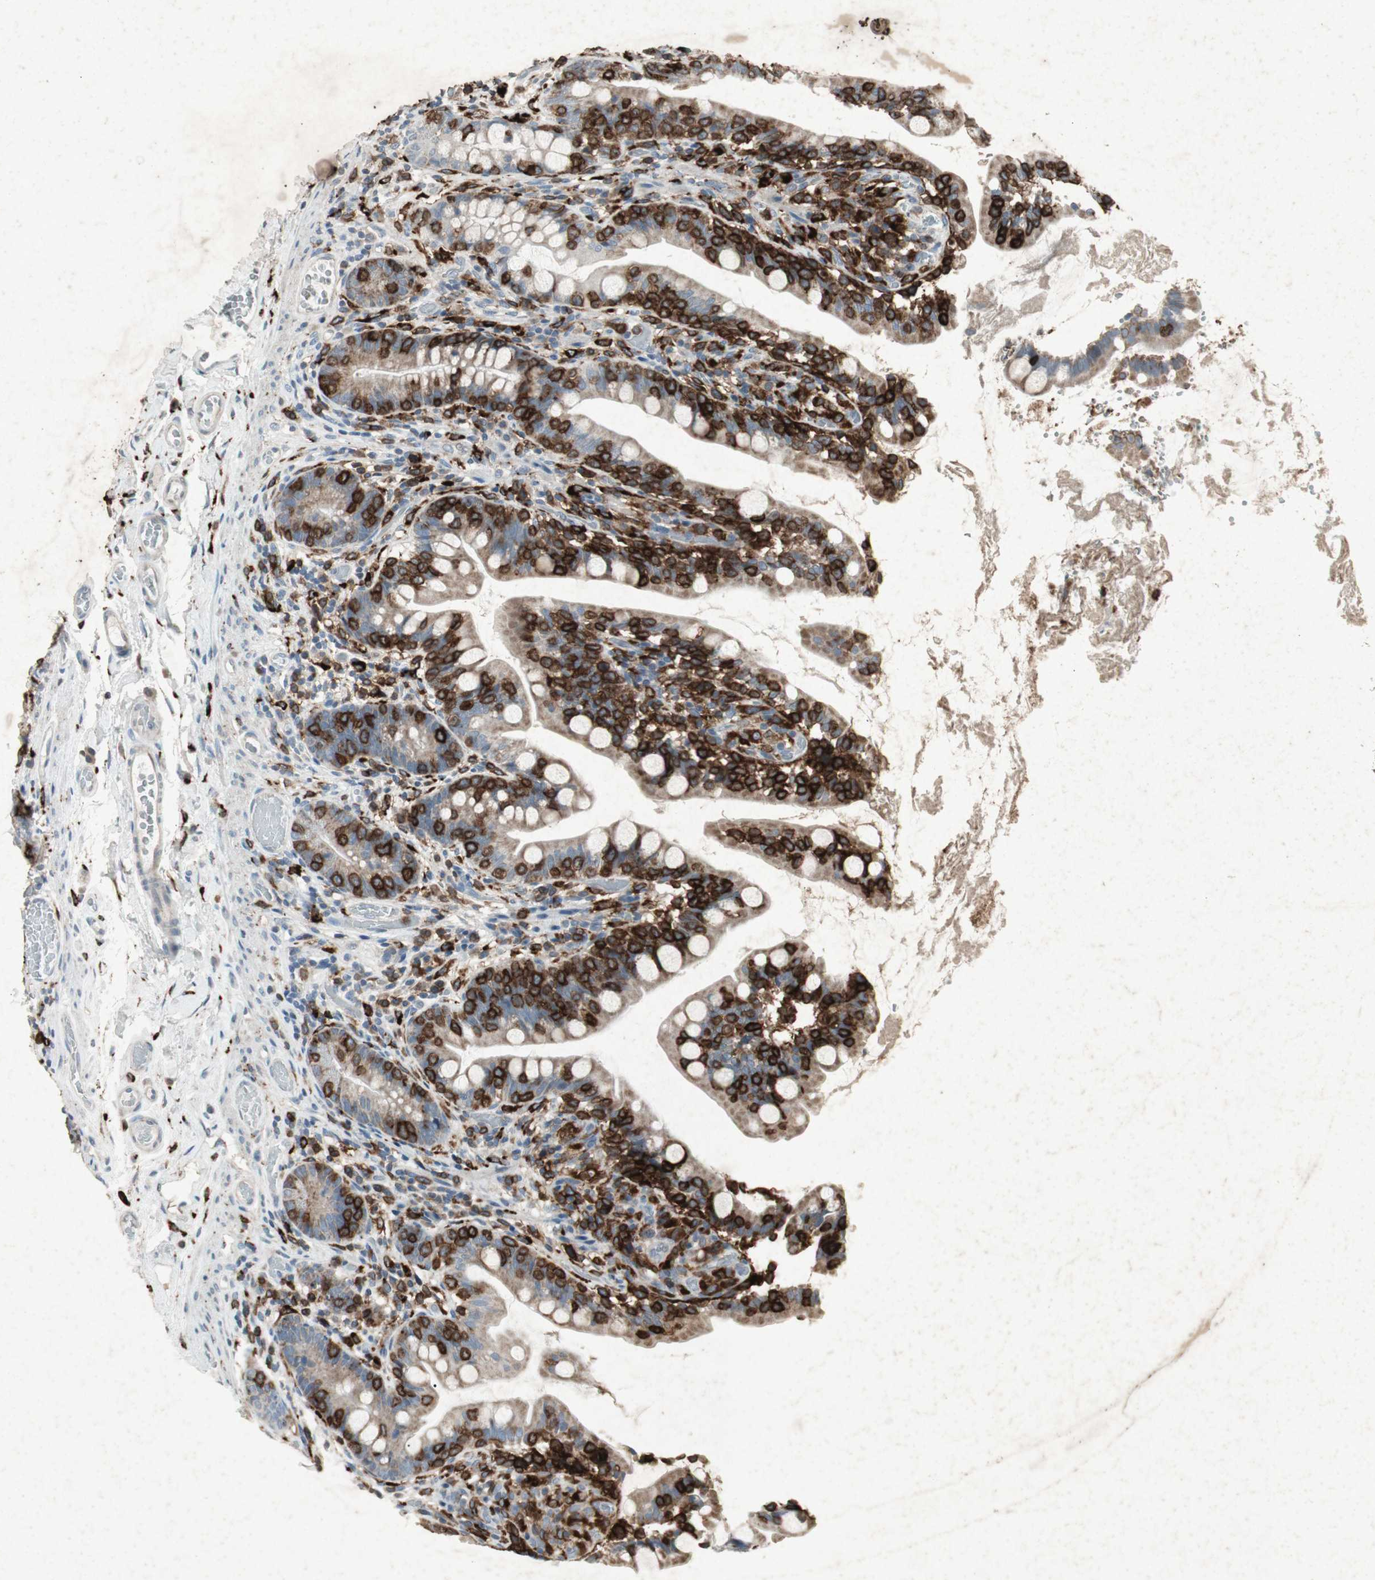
{"staining": {"intensity": "moderate", "quantity": "<25%", "location": "cytoplasmic/membranous"}, "tissue": "small intestine", "cell_type": "Glandular cells", "image_type": "normal", "snomed": [{"axis": "morphology", "description": "Normal tissue, NOS"}, {"axis": "topography", "description": "Small intestine"}], "caption": "The image exhibits staining of unremarkable small intestine, revealing moderate cytoplasmic/membranous protein positivity (brown color) within glandular cells. (Brightfield microscopy of DAB IHC at high magnification).", "gene": "TYROBP", "patient": {"sex": "female", "age": 56}}